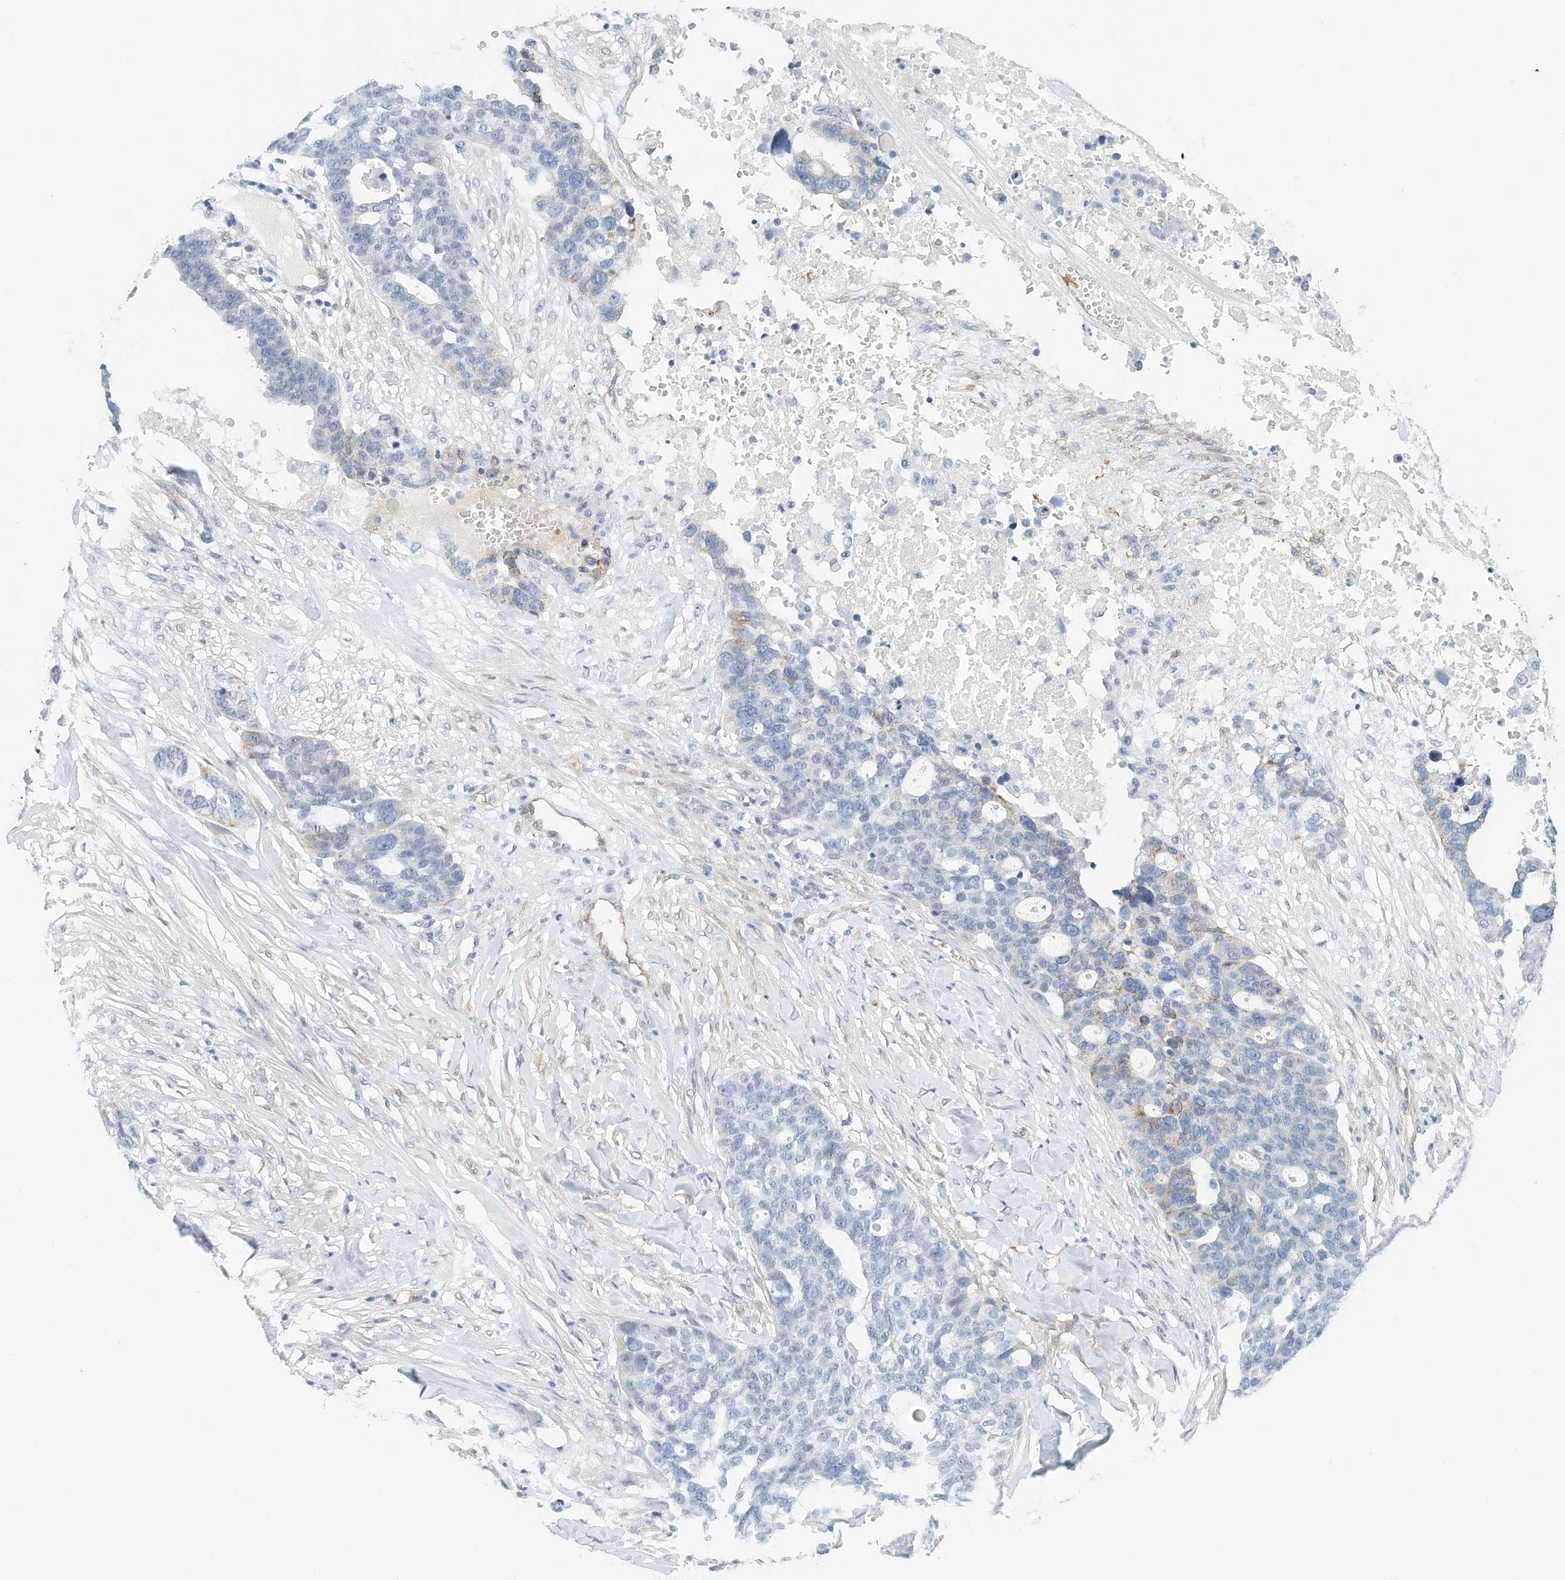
{"staining": {"intensity": "negative", "quantity": "none", "location": "none"}, "tissue": "ovarian cancer", "cell_type": "Tumor cells", "image_type": "cancer", "snomed": [{"axis": "morphology", "description": "Cystadenocarcinoma, serous, NOS"}, {"axis": "topography", "description": "Ovary"}], "caption": "High power microscopy image of an IHC micrograph of ovarian cancer, revealing no significant expression in tumor cells.", "gene": "ARHGAP28", "patient": {"sex": "female", "age": 59}}